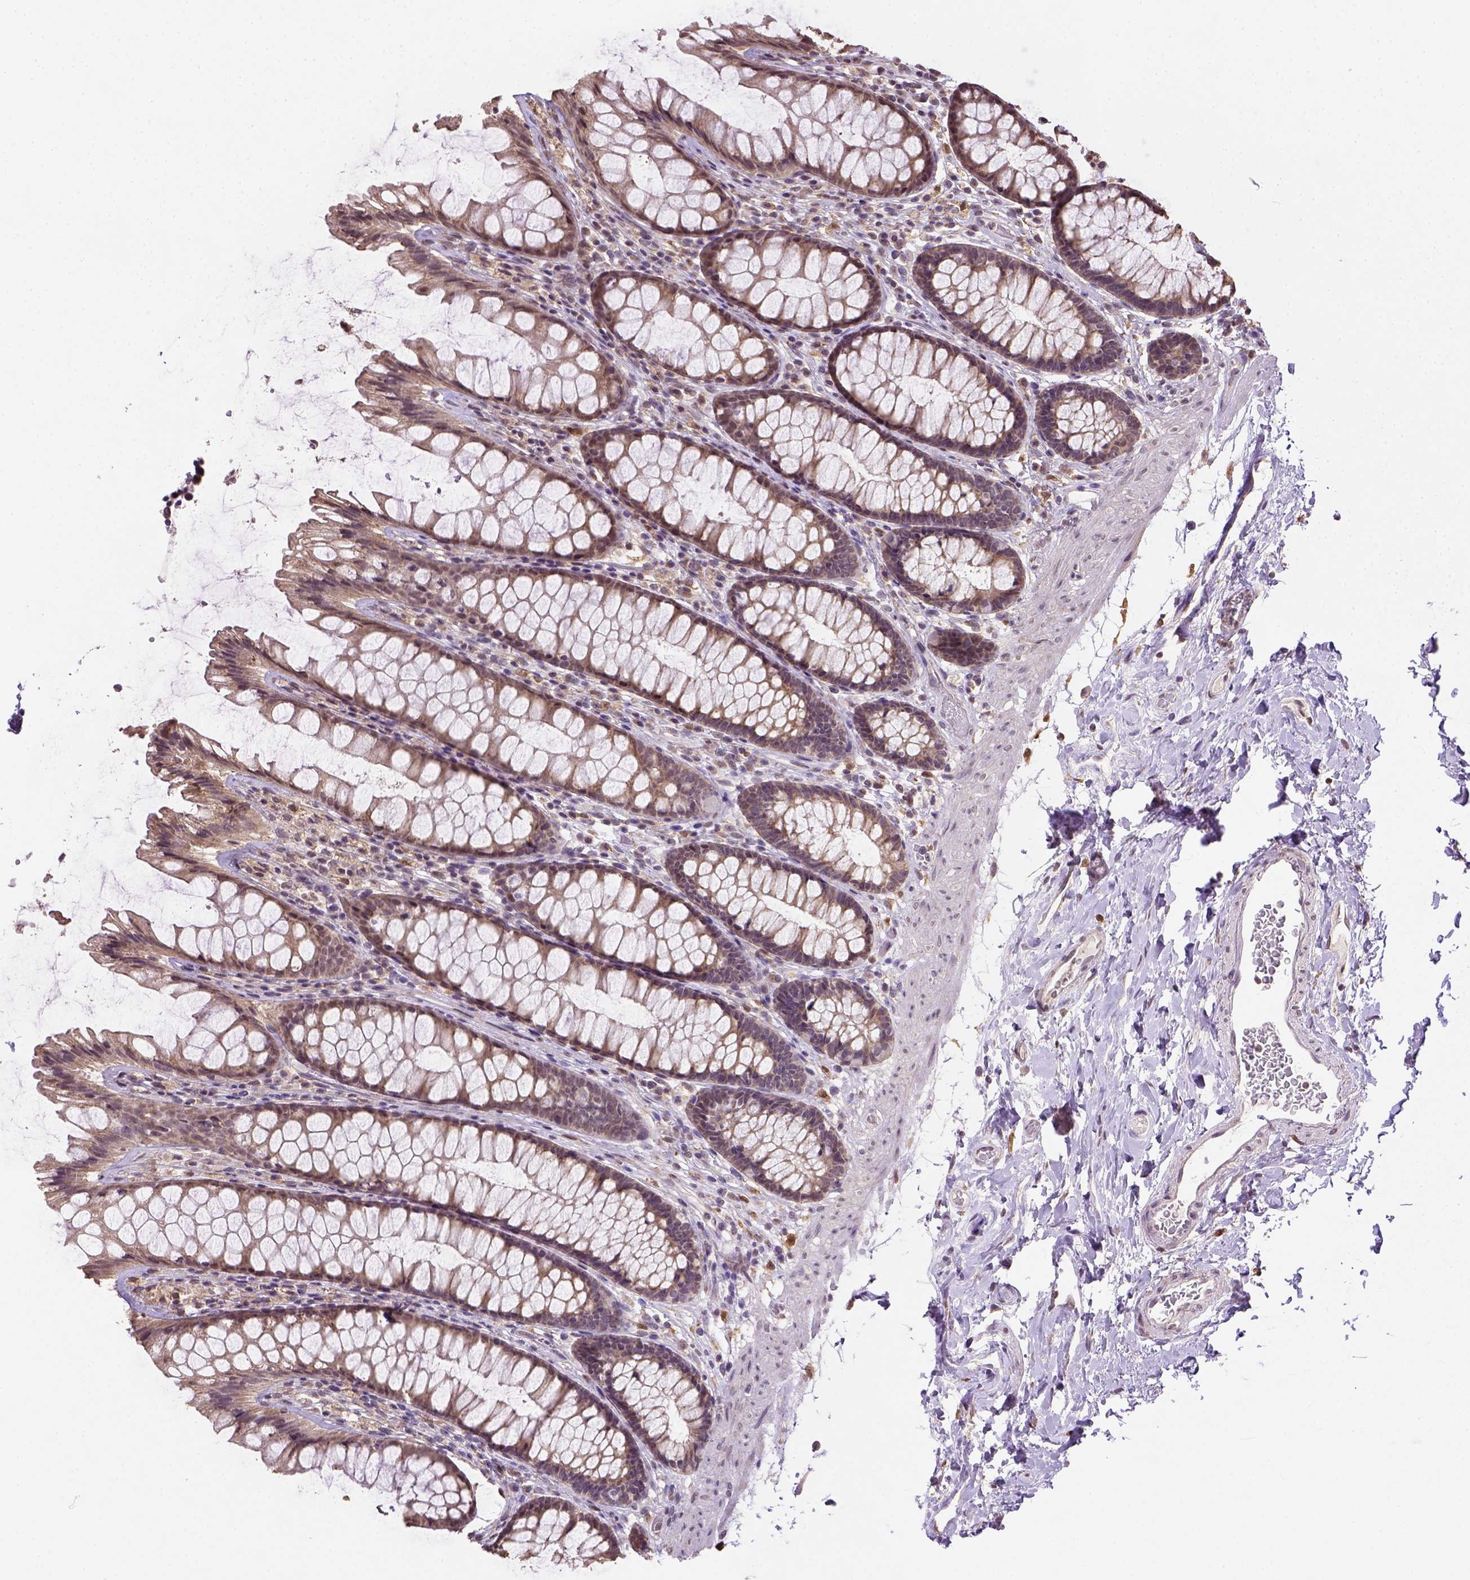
{"staining": {"intensity": "moderate", "quantity": ">75%", "location": "cytoplasmic/membranous"}, "tissue": "rectum", "cell_type": "Glandular cells", "image_type": "normal", "snomed": [{"axis": "morphology", "description": "Normal tissue, NOS"}, {"axis": "topography", "description": "Rectum"}], "caption": "This micrograph demonstrates immunohistochemistry staining of unremarkable rectum, with medium moderate cytoplasmic/membranous expression in approximately >75% of glandular cells.", "gene": "NUDT10", "patient": {"sex": "male", "age": 72}}